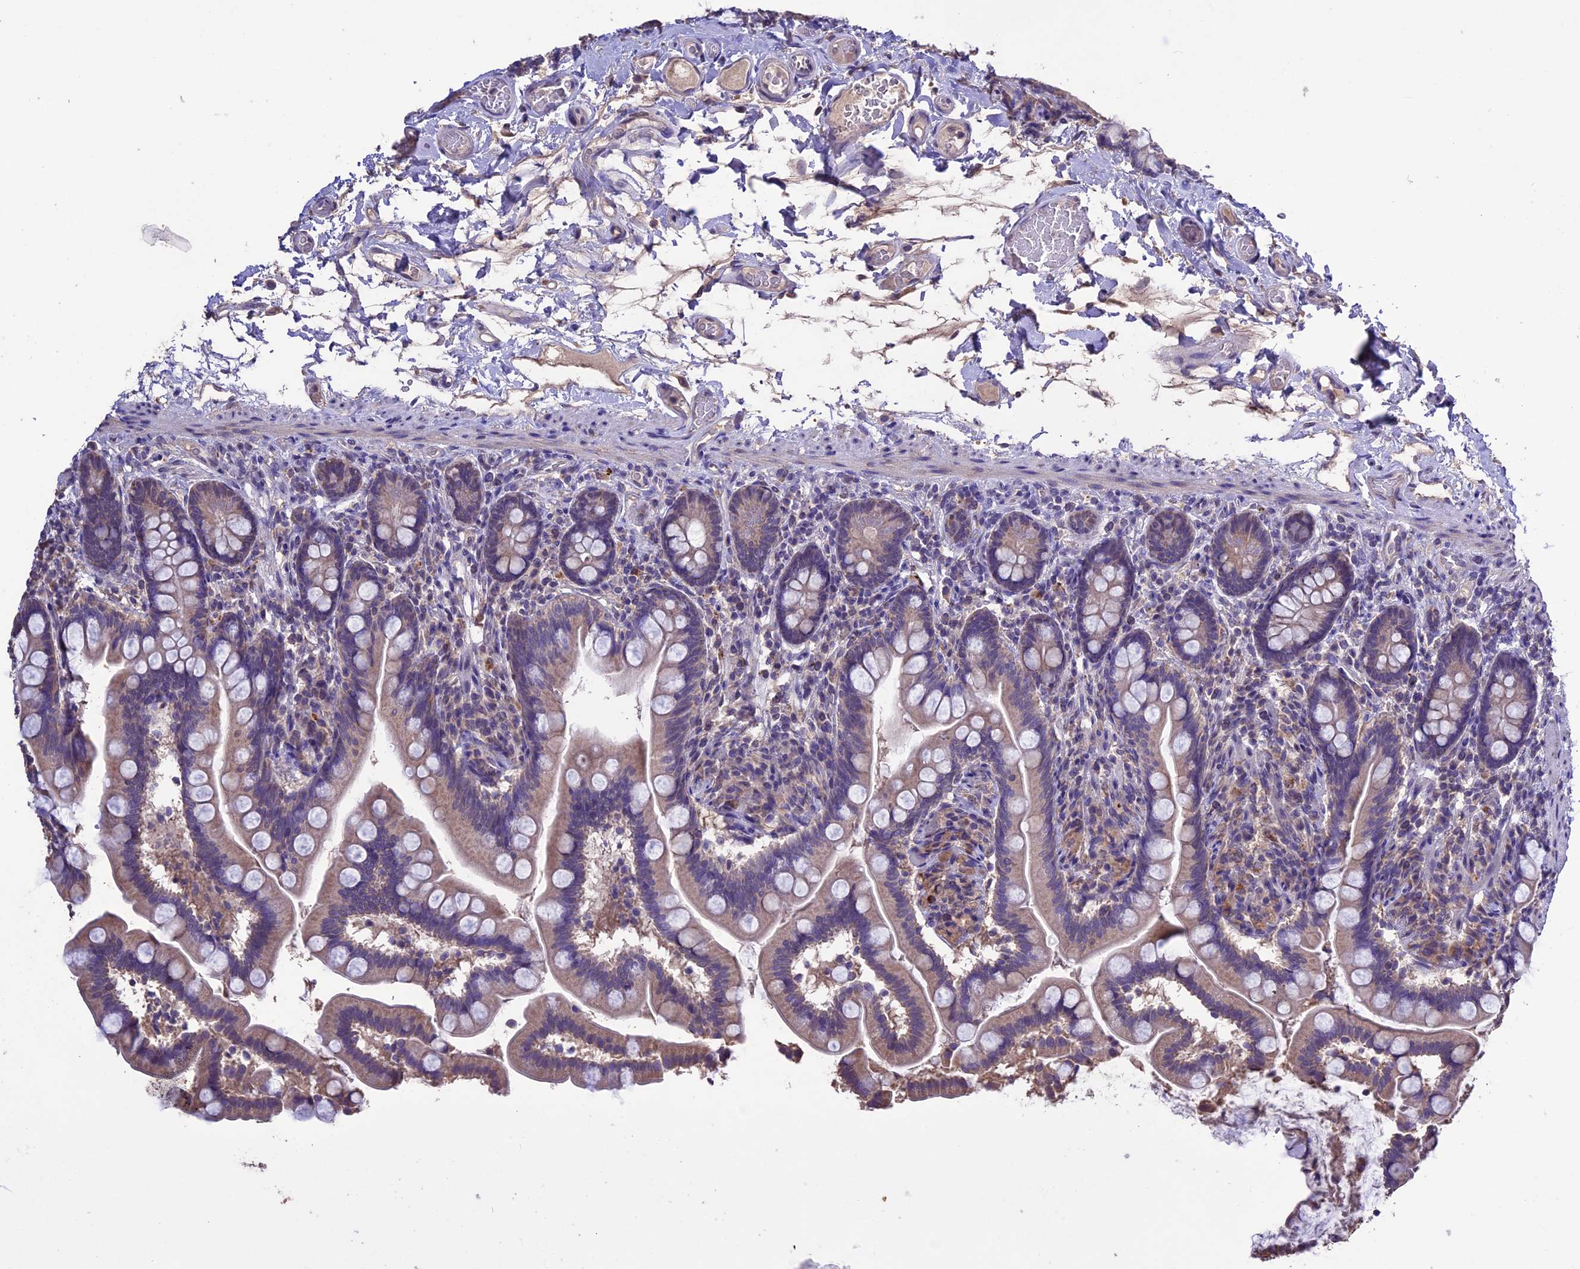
{"staining": {"intensity": "weak", "quantity": "25%-75%", "location": "cytoplasmic/membranous"}, "tissue": "small intestine", "cell_type": "Glandular cells", "image_type": "normal", "snomed": [{"axis": "morphology", "description": "Normal tissue, NOS"}, {"axis": "topography", "description": "Small intestine"}], "caption": "Weak cytoplasmic/membranous staining for a protein is appreciated in about 25%-75% of glandular cells of unremarkable small intestine using immunohistochemistry (IHC).", "gene": "DIS3L", "patient": {"sex": "female", "age": 64}}